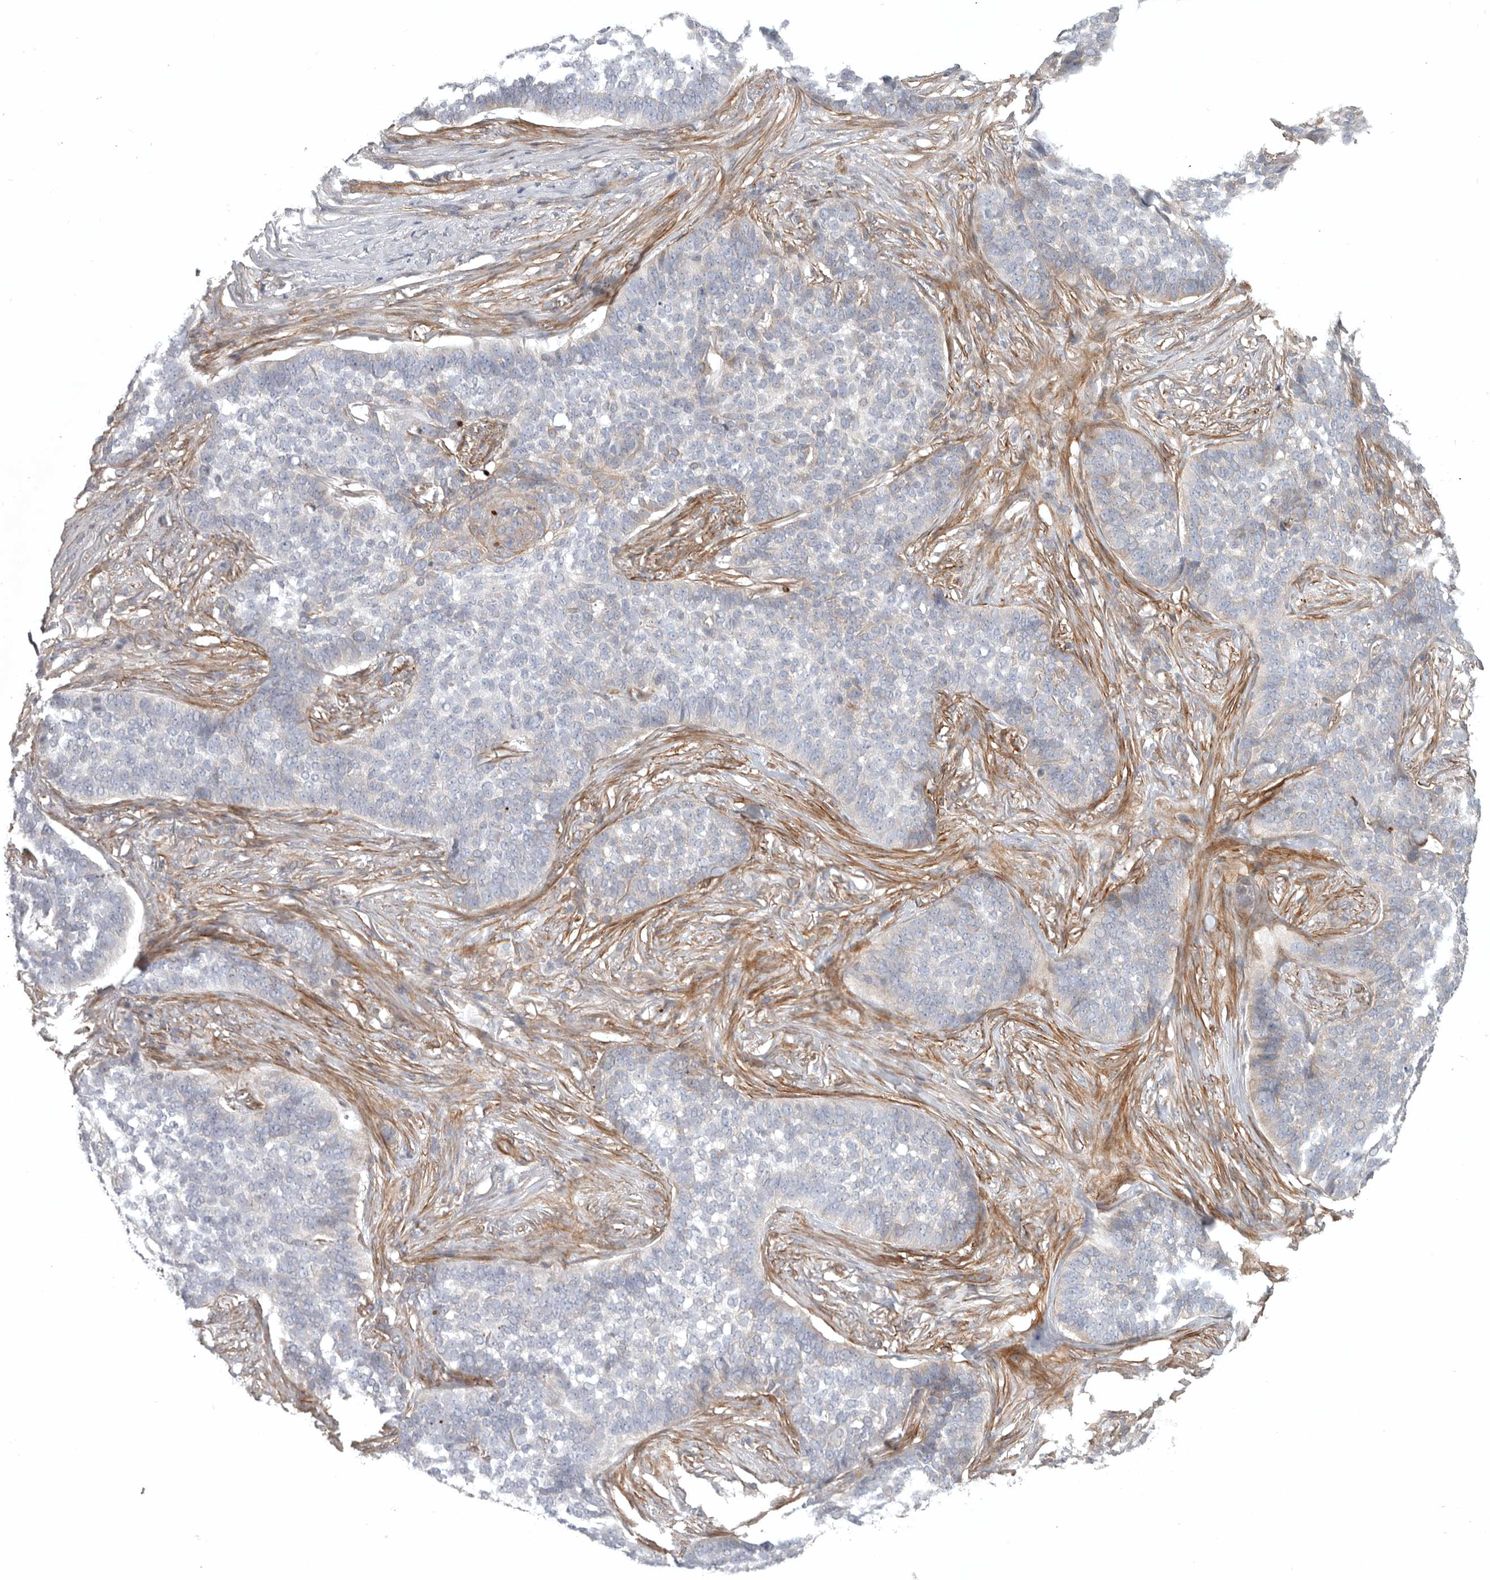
{"staining": {"intensity": "weak", "quantity": "<25%", "location": "cytoplasmic/membranous"}, "tissue": "skin cancer", "cell_type": "Tumor cells", "image_type": "cancer", "snomed": [{"axis": "morphology", "description": "Basal cell carcinoma"}, {"axis": "topography", "description": "Skin"}], "caption": "Tumor cells are negative for protein expression in human skin cancer.", "gene": "LONRF1", "patient": {"sex": "male", "age": 85}}